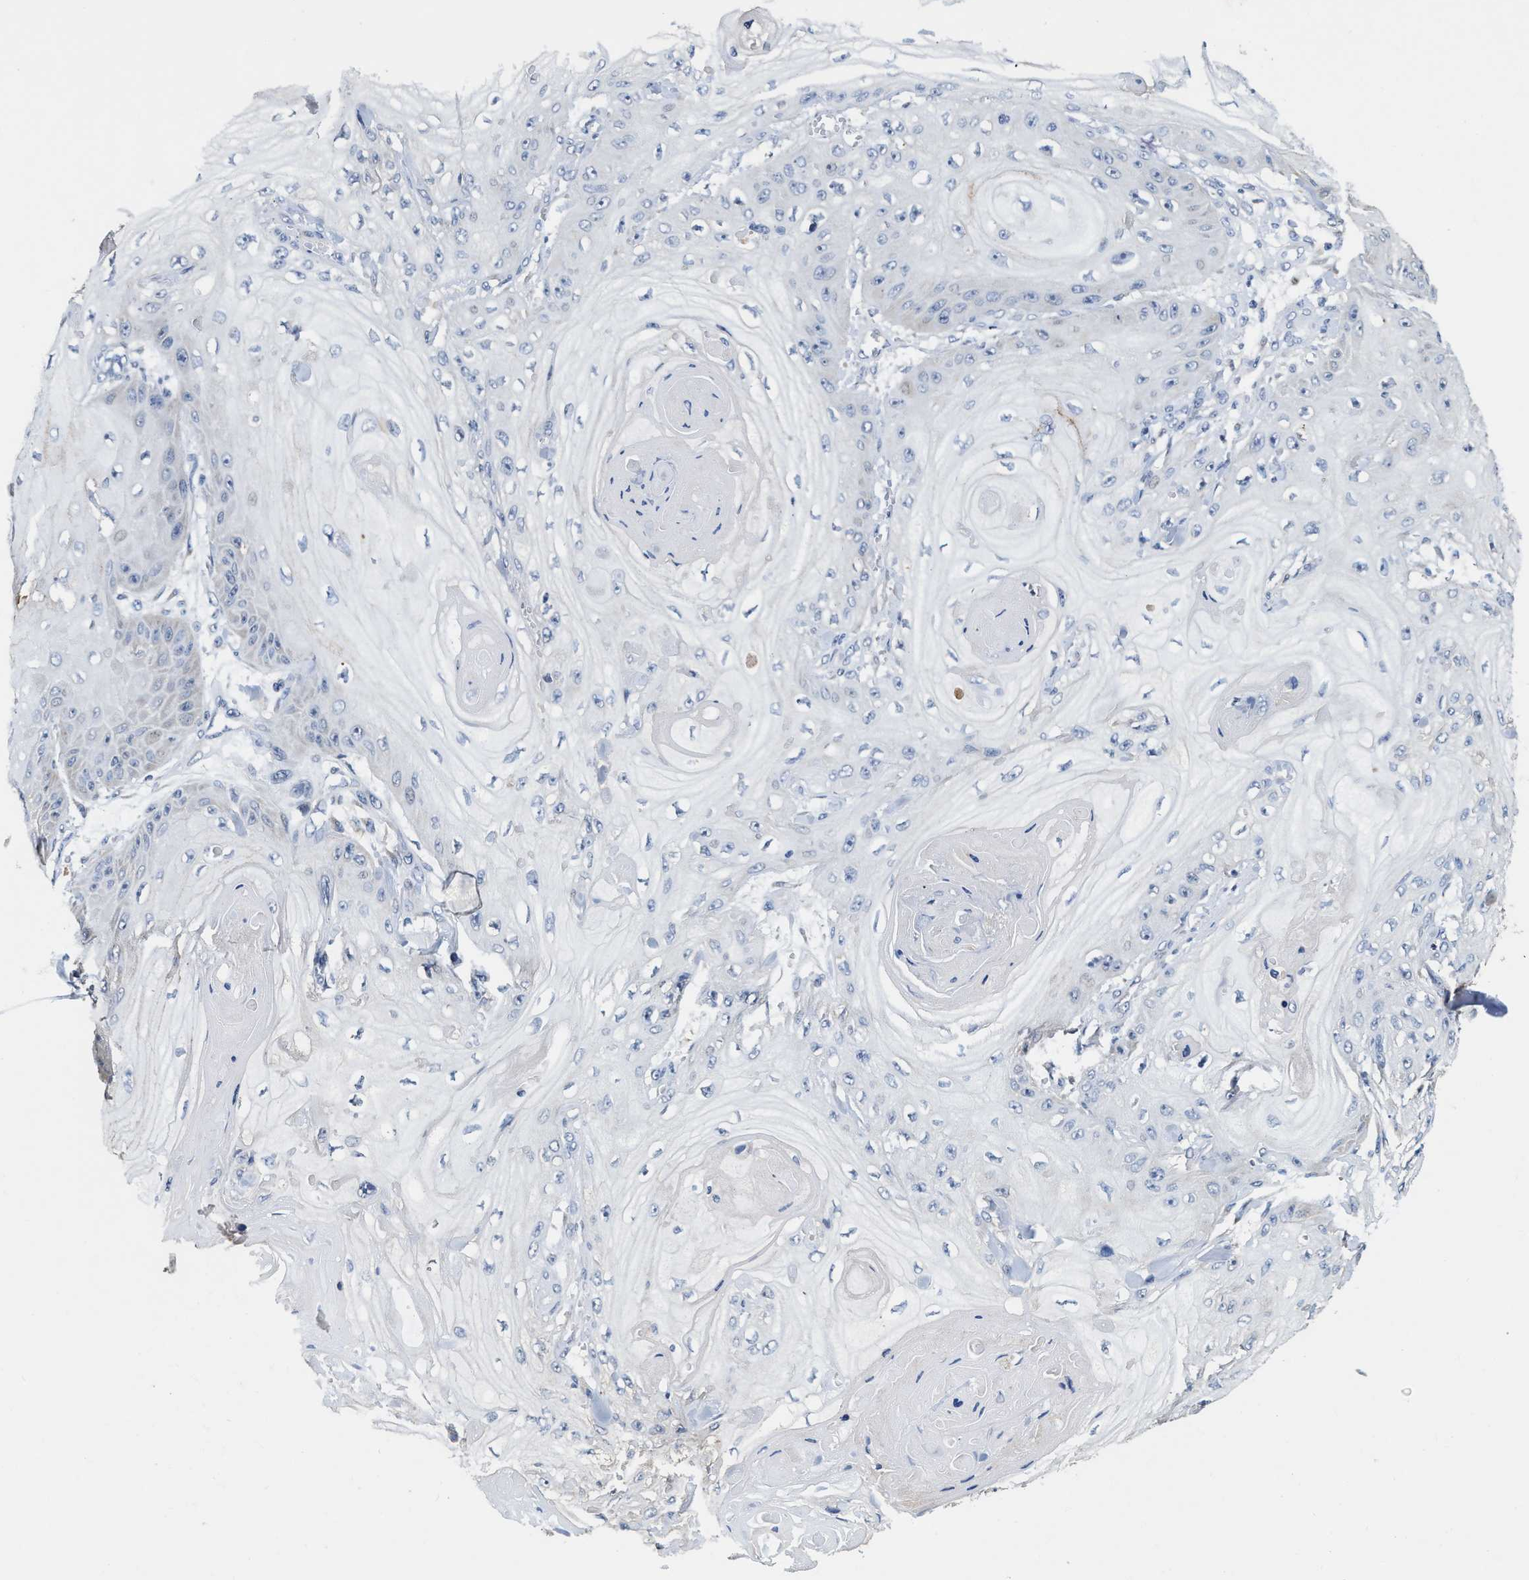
{"staining": {"intensity": "negative", "quantity": "none", "location": "none"}, "tissue": "skin cancer", "cell_type": "Tumor cells", "image_type": "cancer", "snomed": [{"axis": "morphology", "description": "Squamous cell carcinoma, NOS"}, {"axis": "topography", "description": "Skin"}], "caption": "Immunohistochemistry (IHC) histopathology image of human skin cancer stained for a protein (brown), which shows no positivity in tumor cells.", "gene": "PHPT1", "patient": {"sex": "male", "age": 74}}